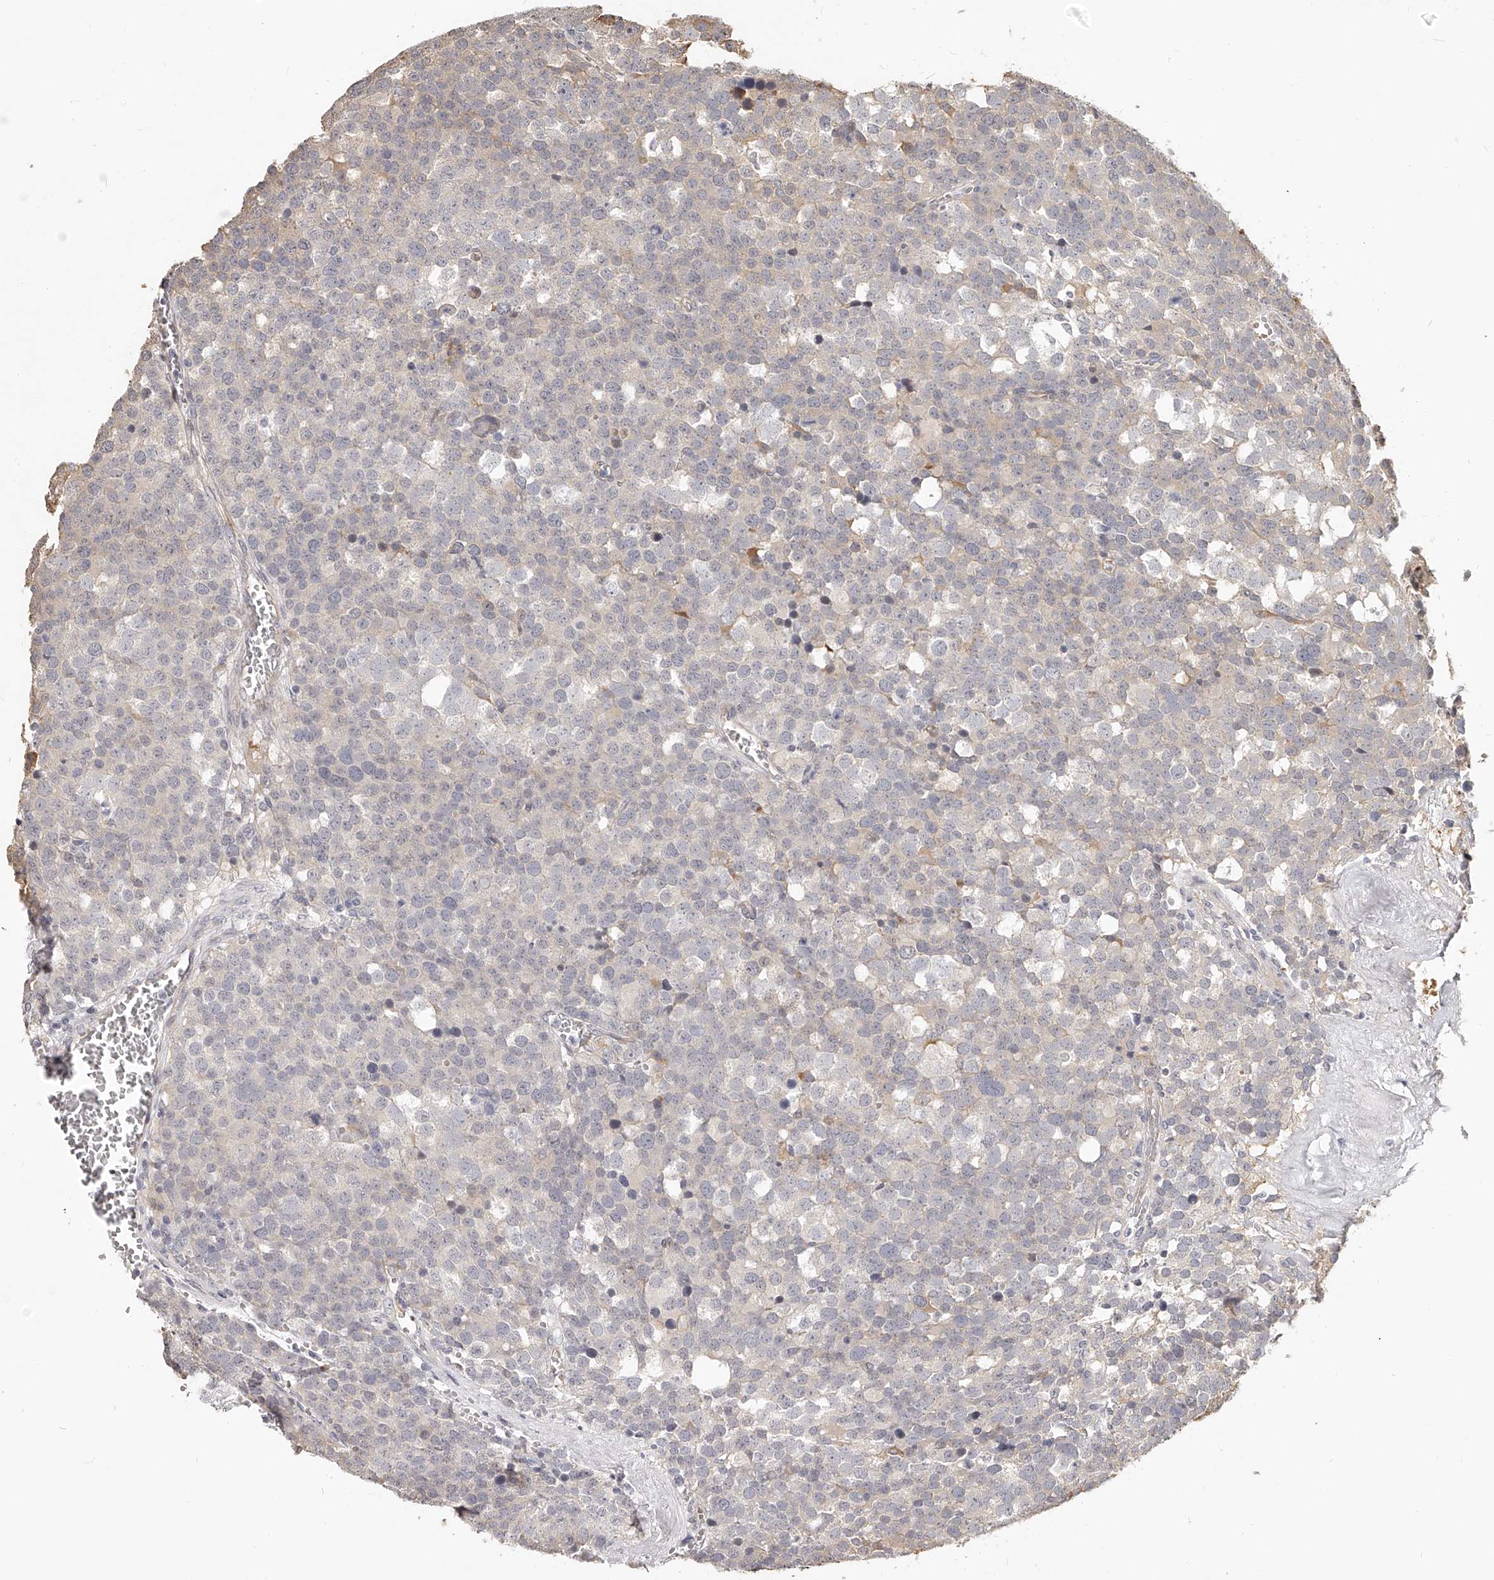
{"staining": {"intensity": "negative", "quantity": "none", "location": "none"}, "tissue": "testis cancer", "cell_type": "Tumor cells", "image_type": "cancer", "snomed": [{"axis": "morphology", "description": "Seminoma, NOS"}, {"axis": "topography", "description": "Testis"}], "caption": "The IHC micrograph has no significant expression in tumor cells of testis cancer (seminoma) tissue.", "gene": "ZNF582", "patient": {"sex": "male", "age": 71}}